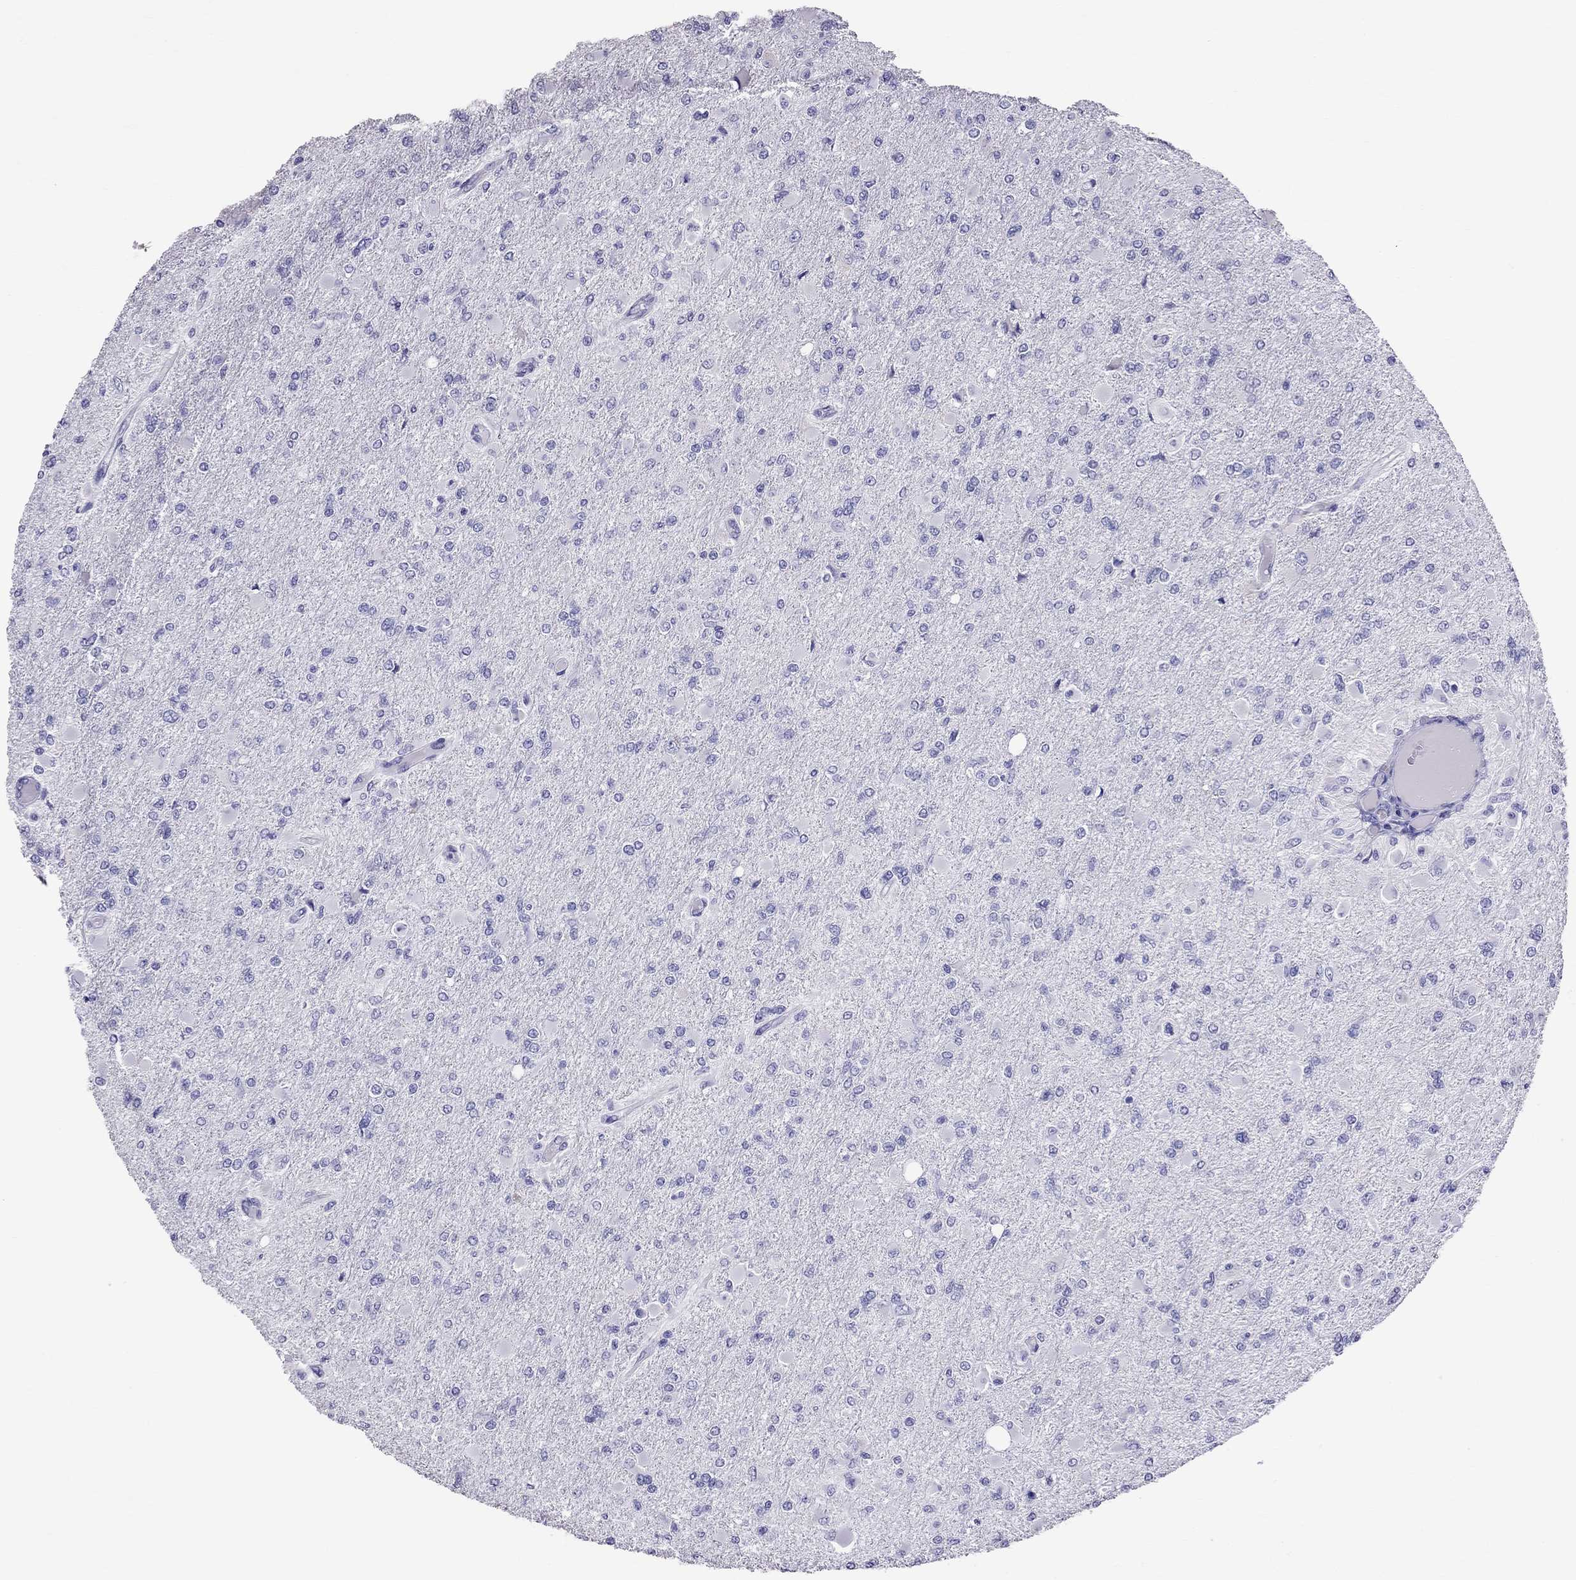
{"staining": {"intensity": "negative", "quantity": "none", "location": "none"}, "tissue": "glioma", "cell_type": "Tumor cells", "image_type": "cancer", "snomed": [{"axis": "morphology", "description": "Glioma, malignant, High grade"}, {"axis": "topography", "description": "Cerebral cortex"}], "caption": "DAB (3,3'-diaminobenzidine) immunohistochemical staining of human malignant glioma (high-grade) reveals no significant staining in tumor cells.", "gene": "TTLL13", "patient": {"sex": "female", "age": 36}}